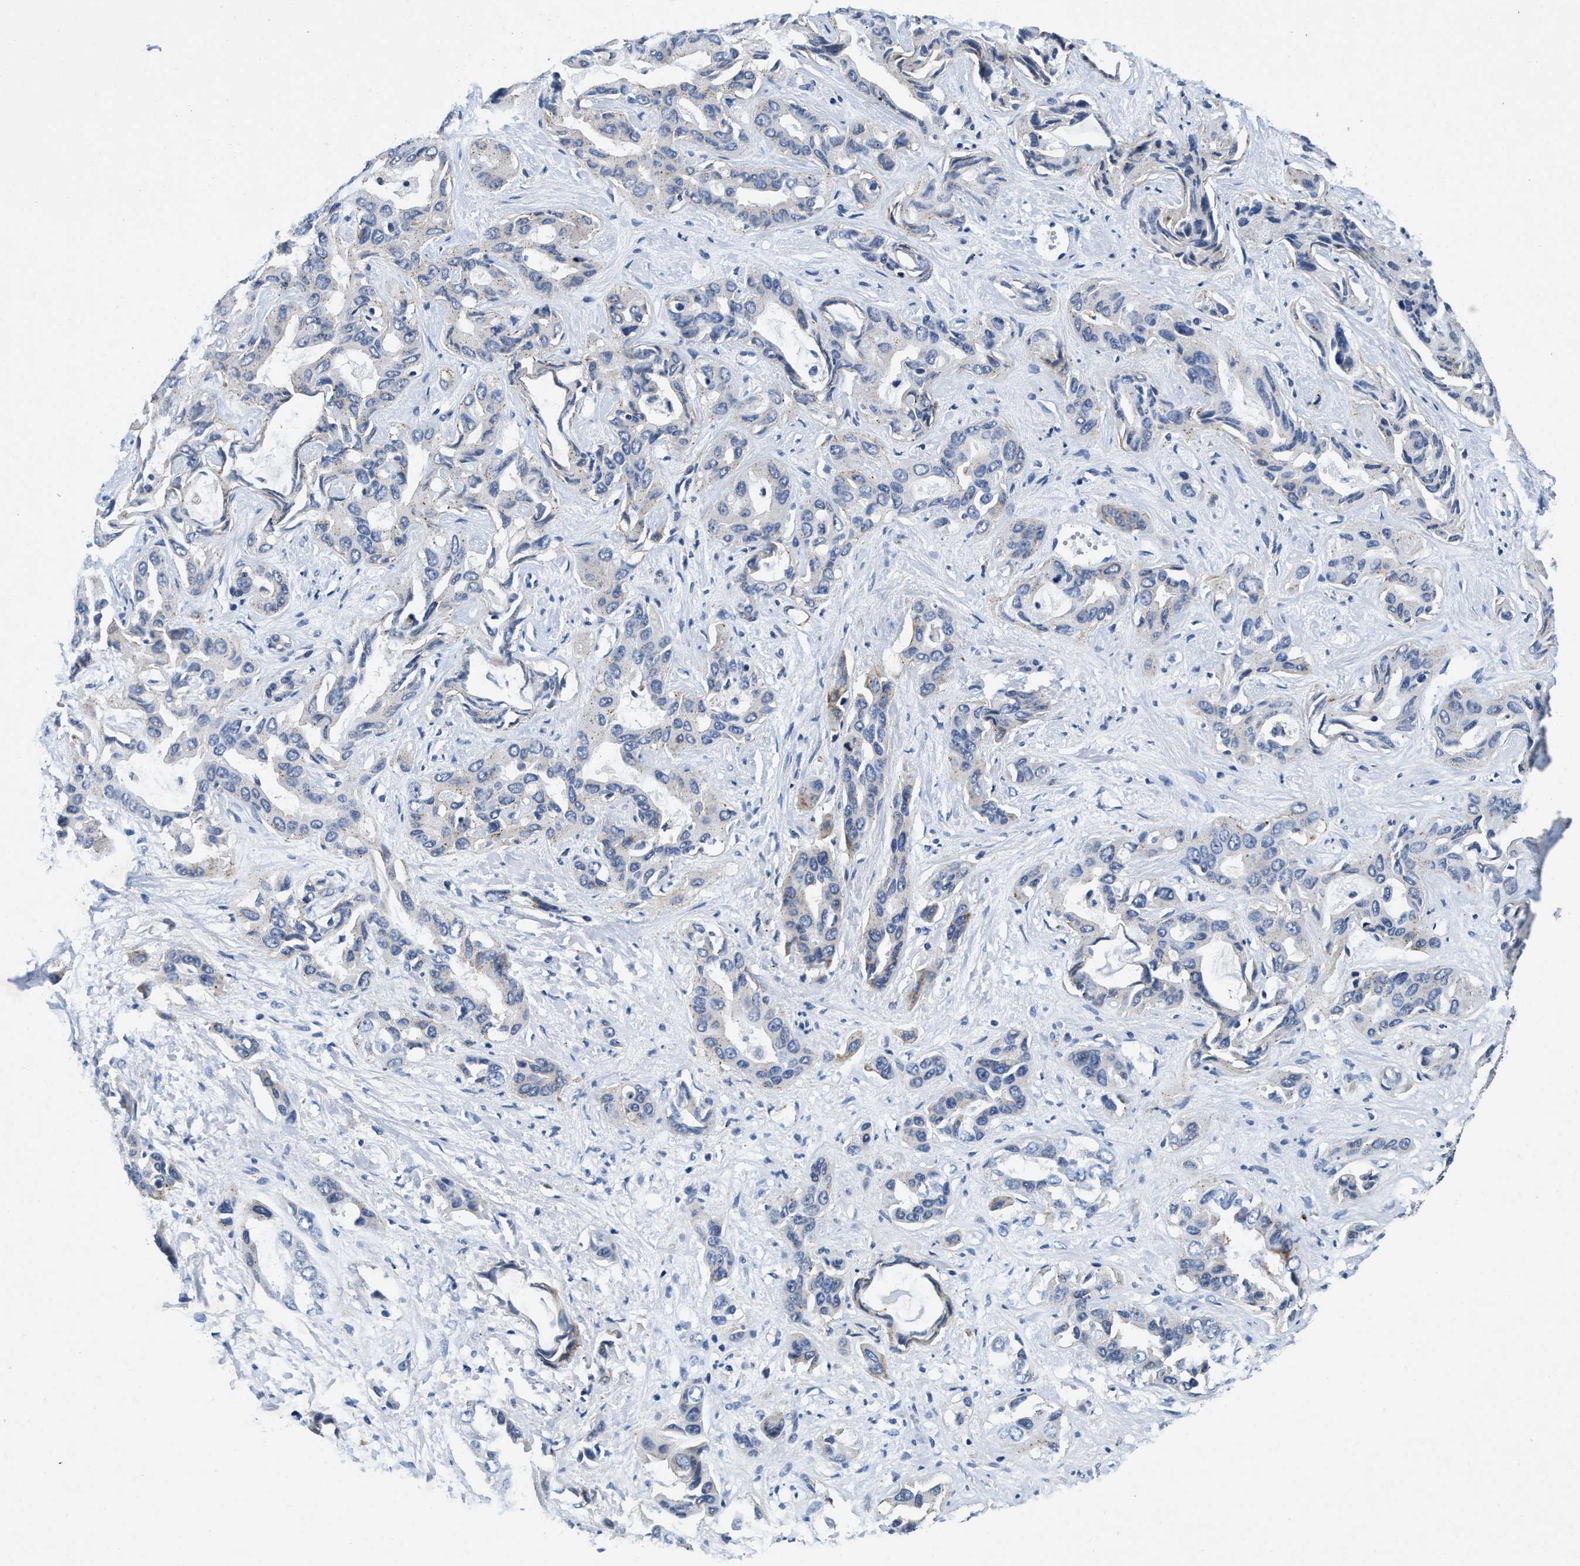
{"staining": {"intensity": "negative", "quantity": "none", "location": "none"}, "tissue": "liver cancer", "cell_type": "Tumor cells", "image_type": "cancer", "snomed": [{"axis": "morphology", "description": "Cholangiocarcinoma"}, {"axis": "topography", "description": "Liver"}], "caption": "DAB immunohistochemical staining of human liver cancer (cholangiocarcinoma) exhibits no significant staining in tumor cells.", "gene": "C2orf66", "patient": {"sex": "female", "age": 52}}